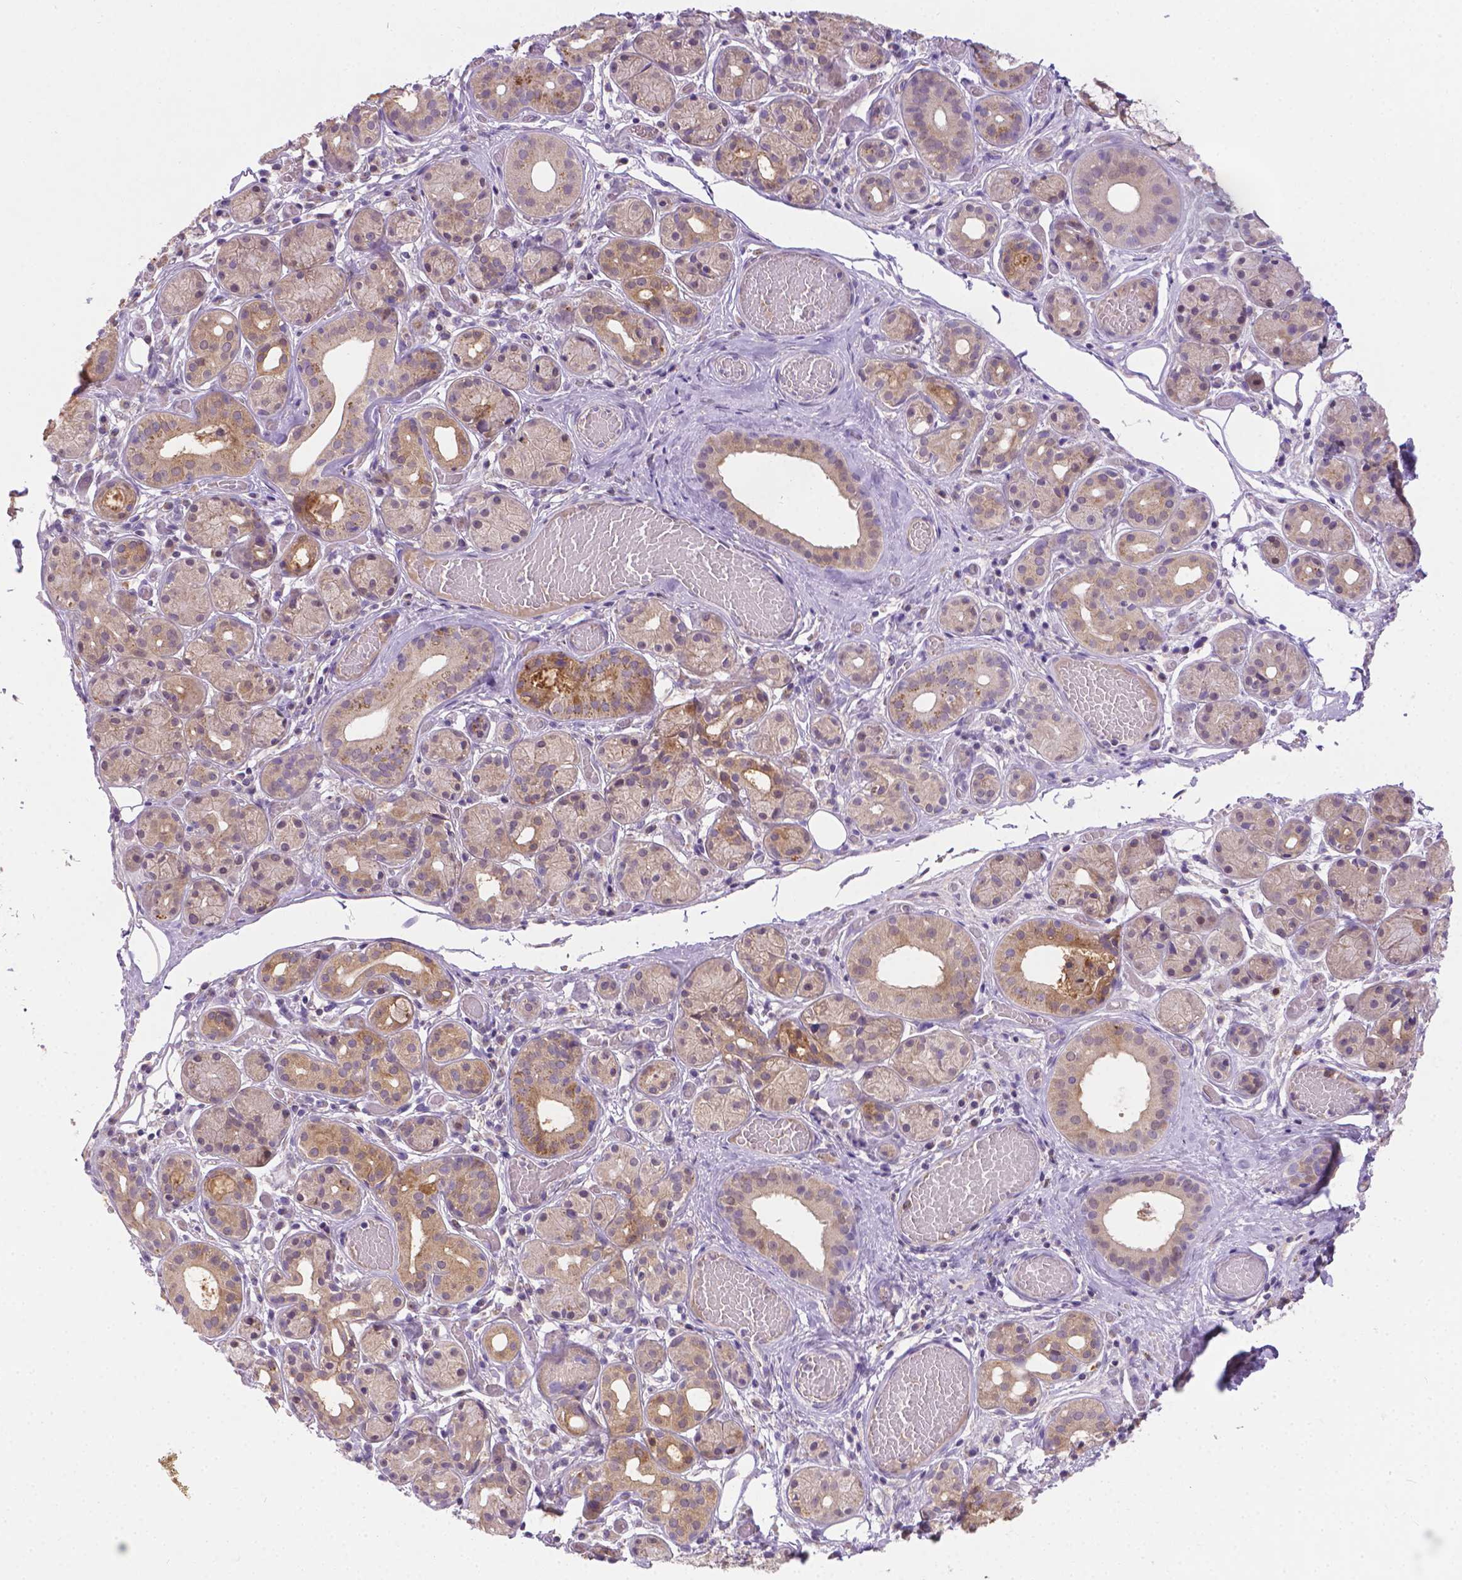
{"staining": {"intensity": "weak", "quantity": "<25%", "location": "cytoplasmic/membranous"}, "tissue": "salivary gland", "cell_type": "Glandular cells", "image_type": "normal", "snomed": [{"axis": "morphology", "description": "Normal tissue, NOS"}, {"axis": "topography", "description": "Salivary gland"}, {"axis": "topography", "description": "Peripheral nerve tissue"}], "caption": "The histopathology image displays no staining of glandular cells in benign salivary gland.", "gene": "TM4SF18", "patient": {"sex": "male", "age": 71}}